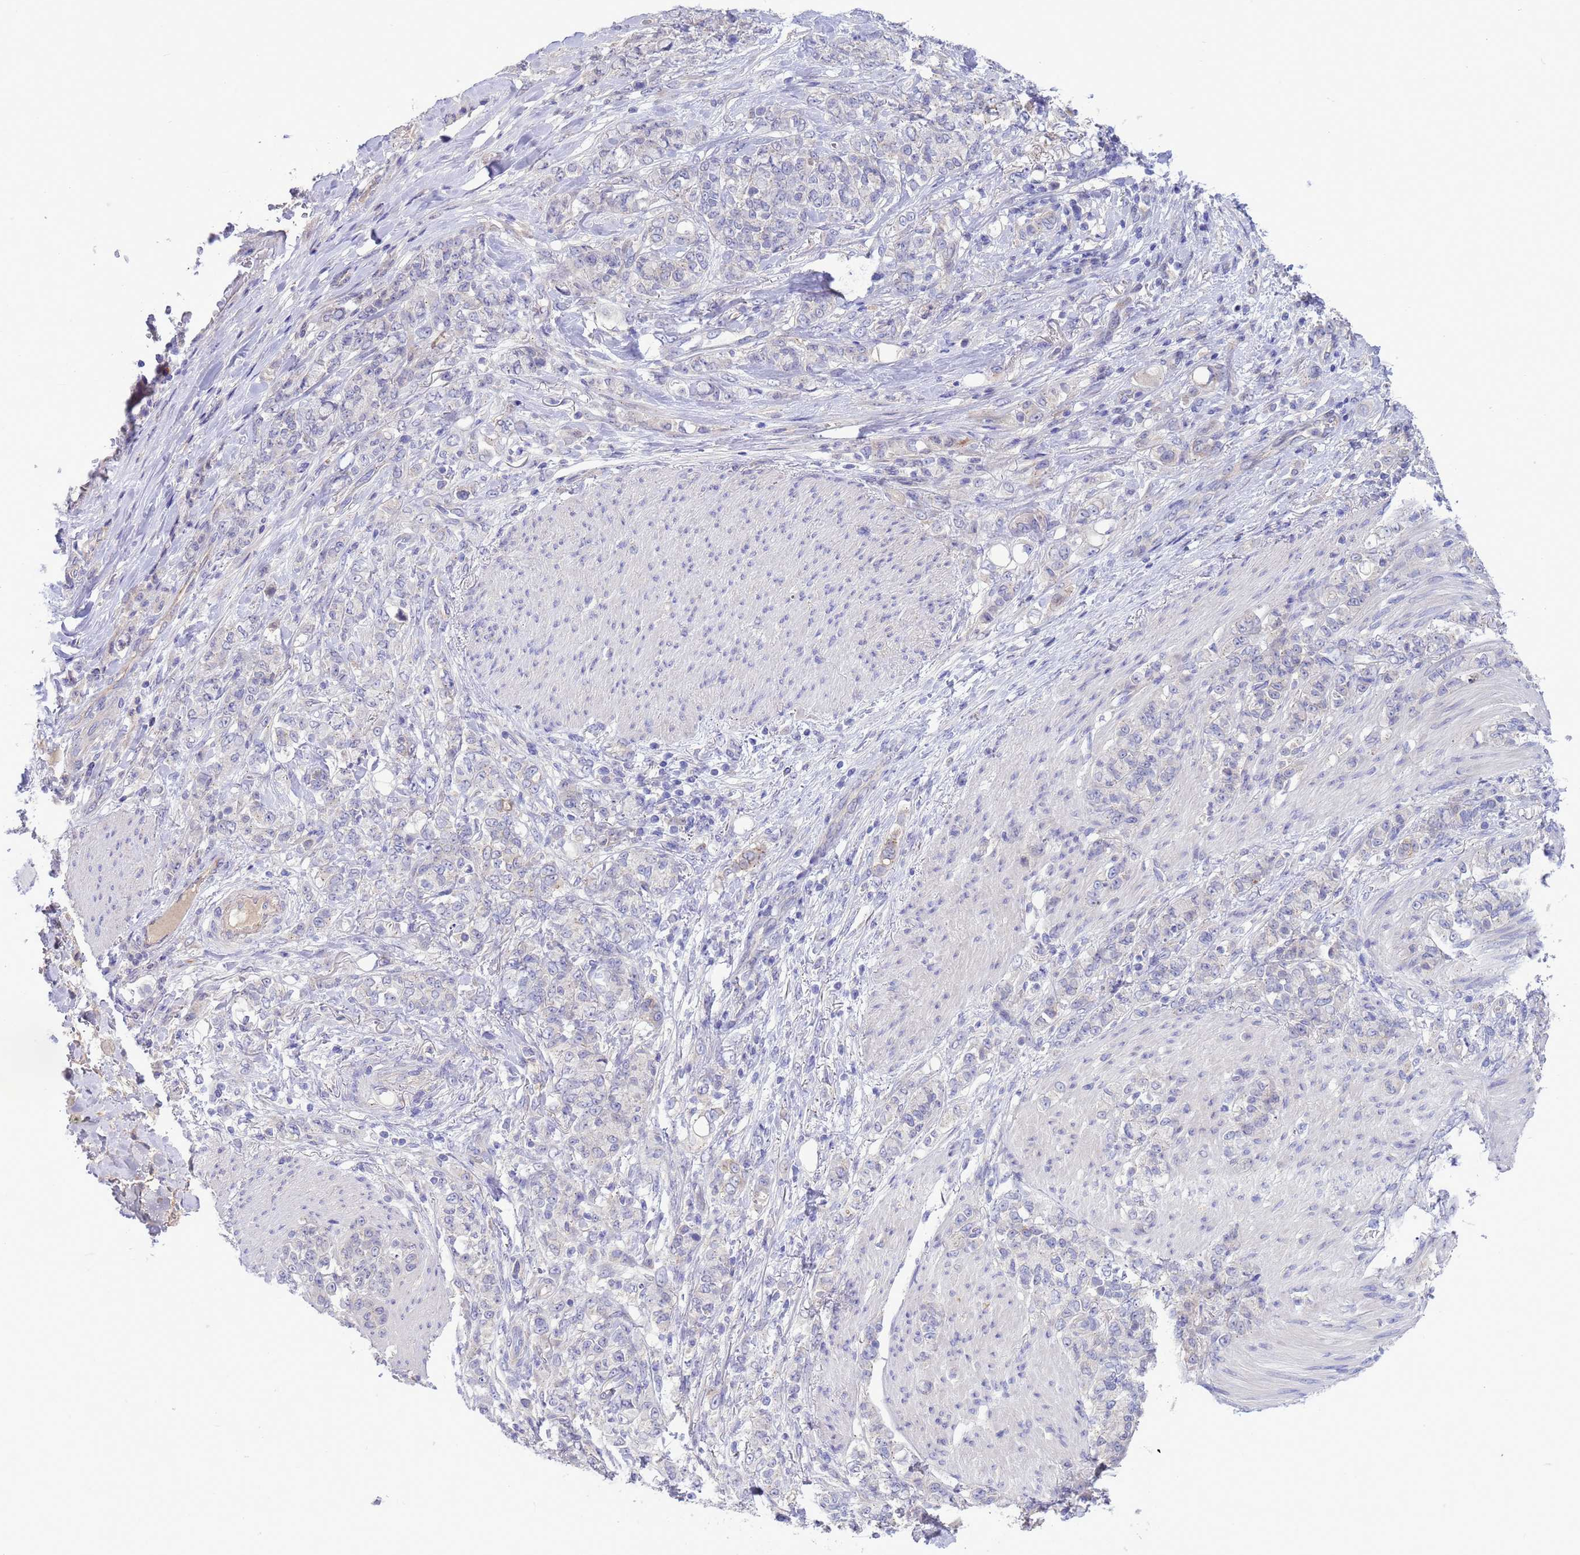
{"staining": {"intensity": "negative", "quantity": "none", "location": "none"}, "tissue": "stomach cancer", "cell_type": "Tumor cells", "image_type": "cancer", "snomed": [{"axis": "morphology", "description": "Adenocarcinoma, NOS"}, {"axis": "topography", "description": "Stomach"}], "caption": "DAB immunohistochemical staining of human adenocarcinoma (stomach) shows no significant positivity in tumor cells.", "gene": "GJA10", "patient": {"sex": "female", "age": 79}}